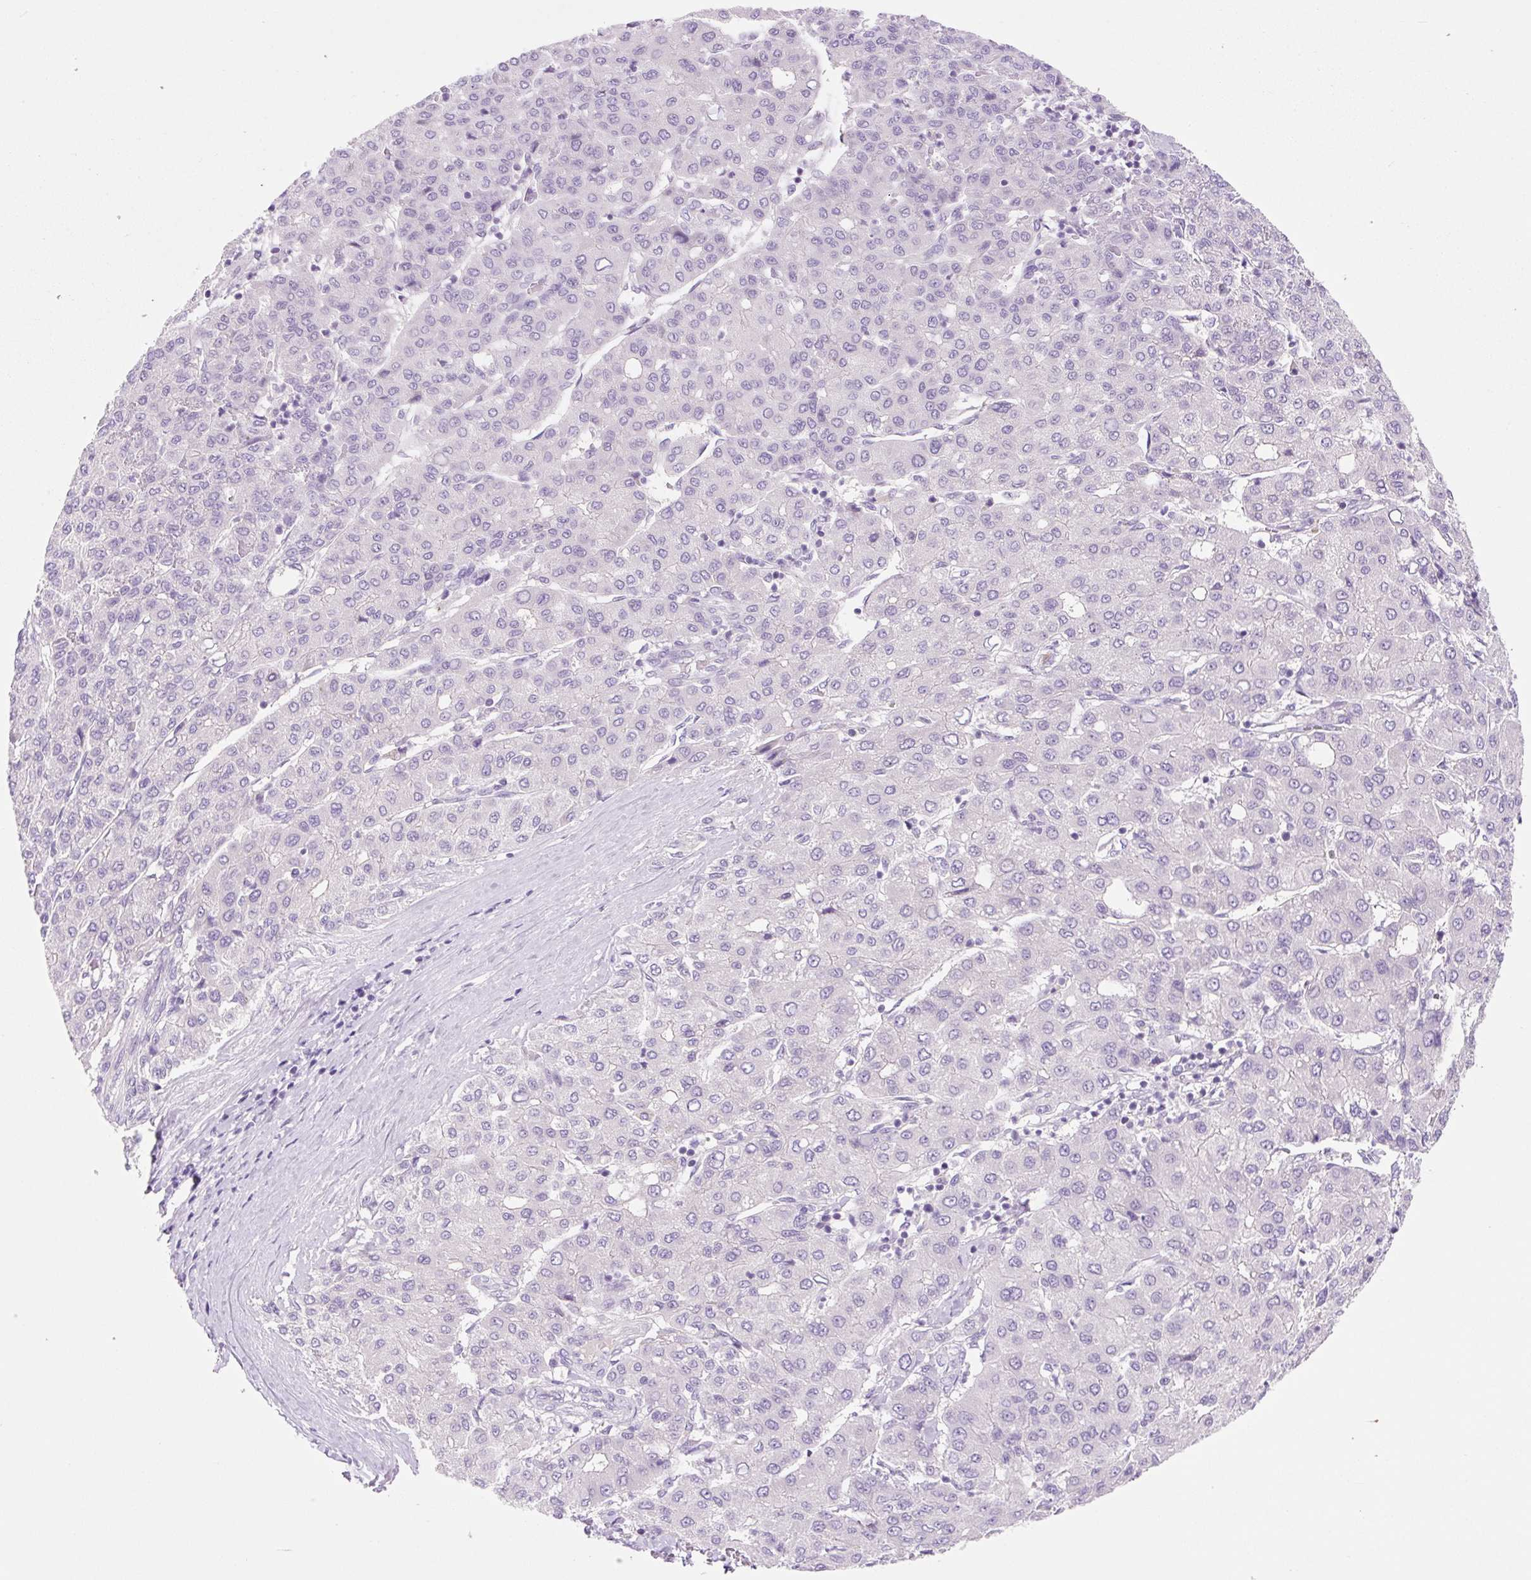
{"staining": {"intensity": "negative", "quantity": "none", "location": "none"}, "tissue": "liver cancer", "cell_type": "Tumor cells", "image_type": "cancer", "snomed": [{"axis": "morphology", "description": "Carcinoma, Hepatocellular, NOS"}, {"axis": "topography", "description": "Liver"}], "caption": "IHC micrograph of neoplastic tissue: human liver hepatocellular carcinoma stained with DAB exhibits no significant protein expression in tumor cells. Nuclei are stained in blue.", "gene": "CELF6", "patient": {"sex": "male", "age": 65}}